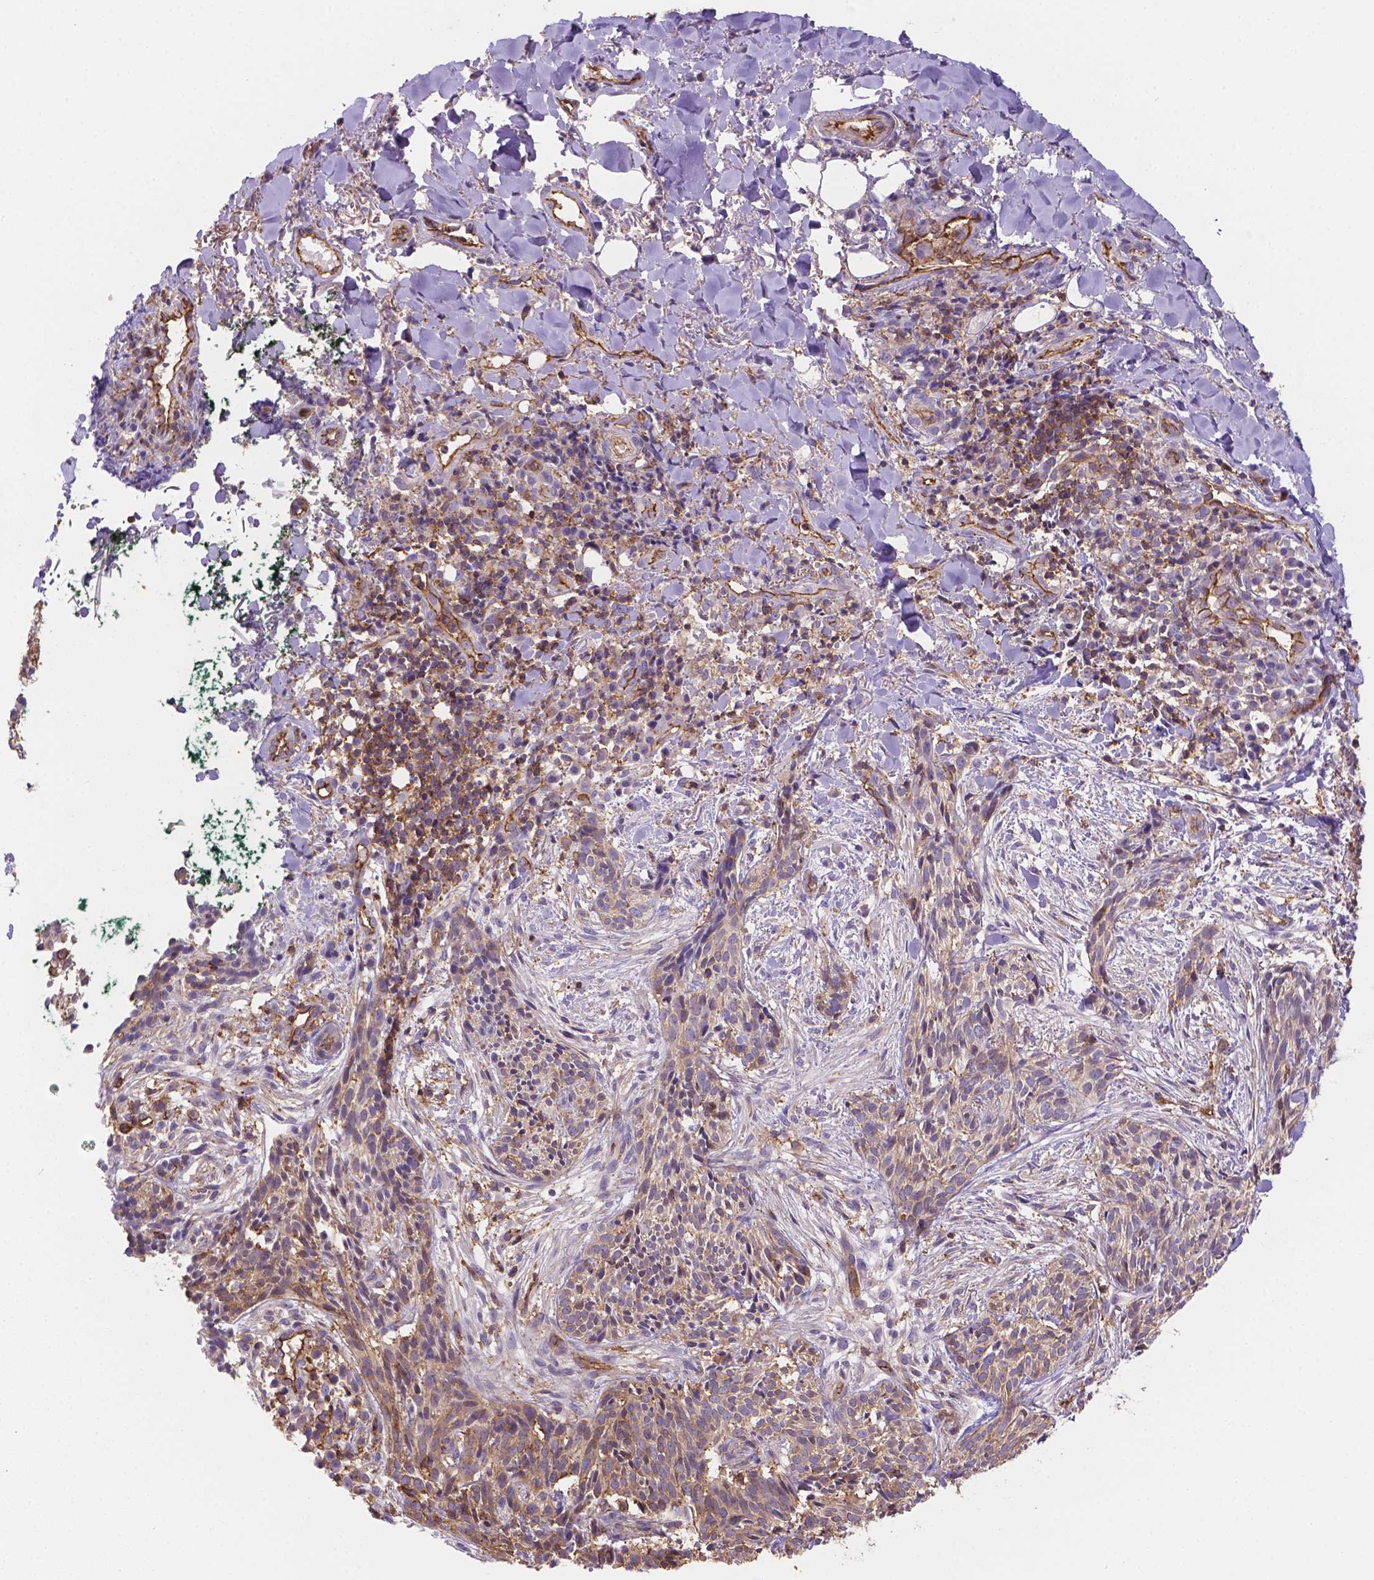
{"staining": {"intensity": "weak", "quantity": ">75%", "location": "cytoplasmic/membranous"}, "tissue": "skin cancer", "cell_type": "Tumor cells", "image_type": "cancer", "snomed": [{"axis": "morphology", "description": "Basal cell carcinoma"}, {"axis": "topography", "description": "Skin"}], "caption": "Human skin cancer stained with a brown dye displays weak cytoplasmic/membranous positive positivity in about >75% of tumor cells.", "gene": "DMWD", "patient": {"sex": "male", "age": 71}}